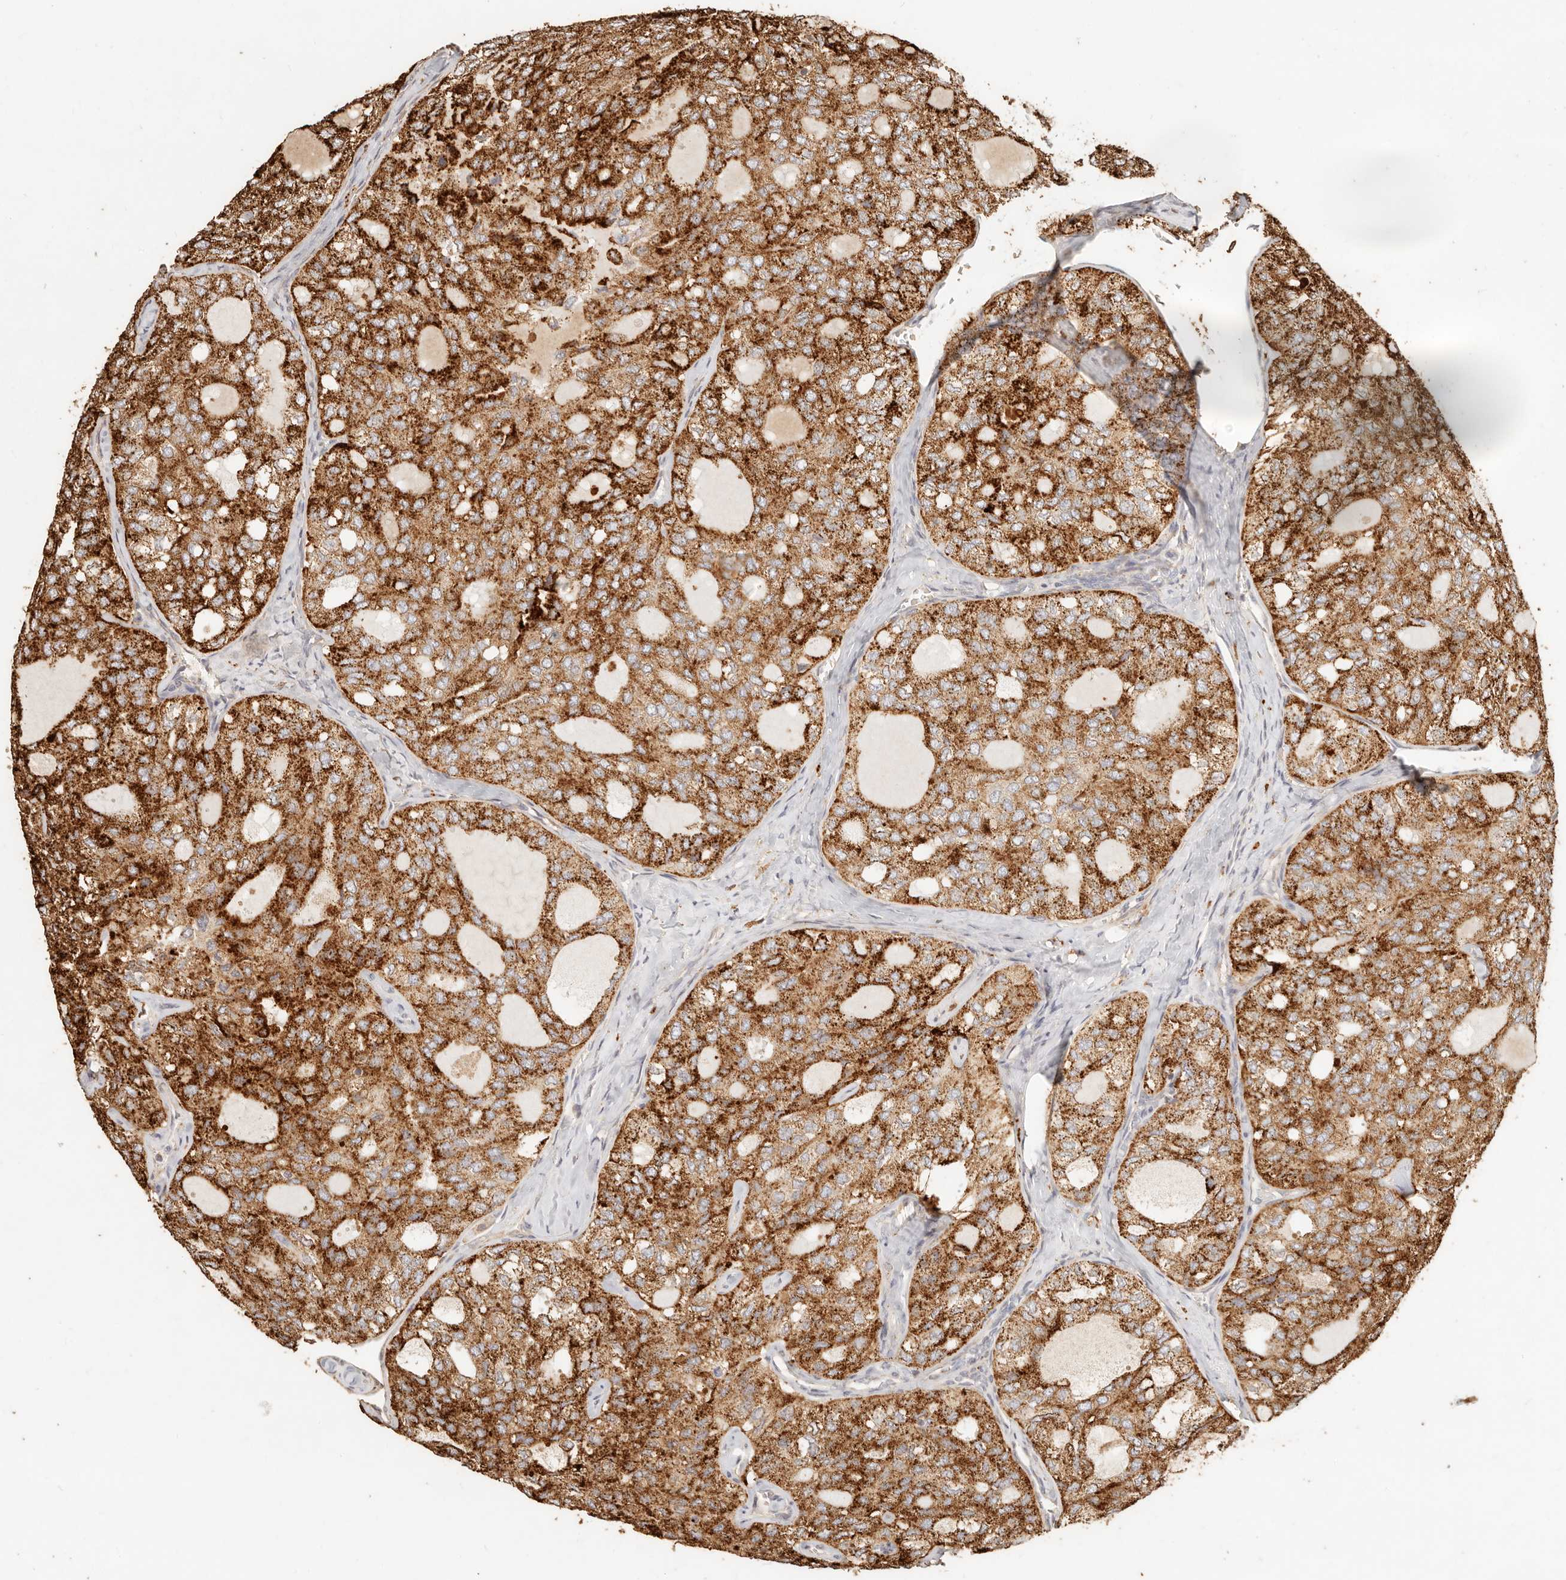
{"staining": {"intensity": "strong", "quantity": ">75%", "location": "cytoplasmic/membranous"}, "tissue": "thyroid cancer", "cell_type": "Tumor cells", "image_type": "cancer", "snomed": [{"axis": "morphology", "description": "Follicular adenoma carcinoma, NOS"}, {"axis": "topography", "description": "Thyroid gland"}], "caption": "Immunohistochemical staining of human thyroid follicular adenoma carcinoma displays high levels of strong cytoplasmic/membranous positivity in about >75% of tumor cells.", "gene": "PTPN22", "patient": {"sex": "male", "age": 75}}